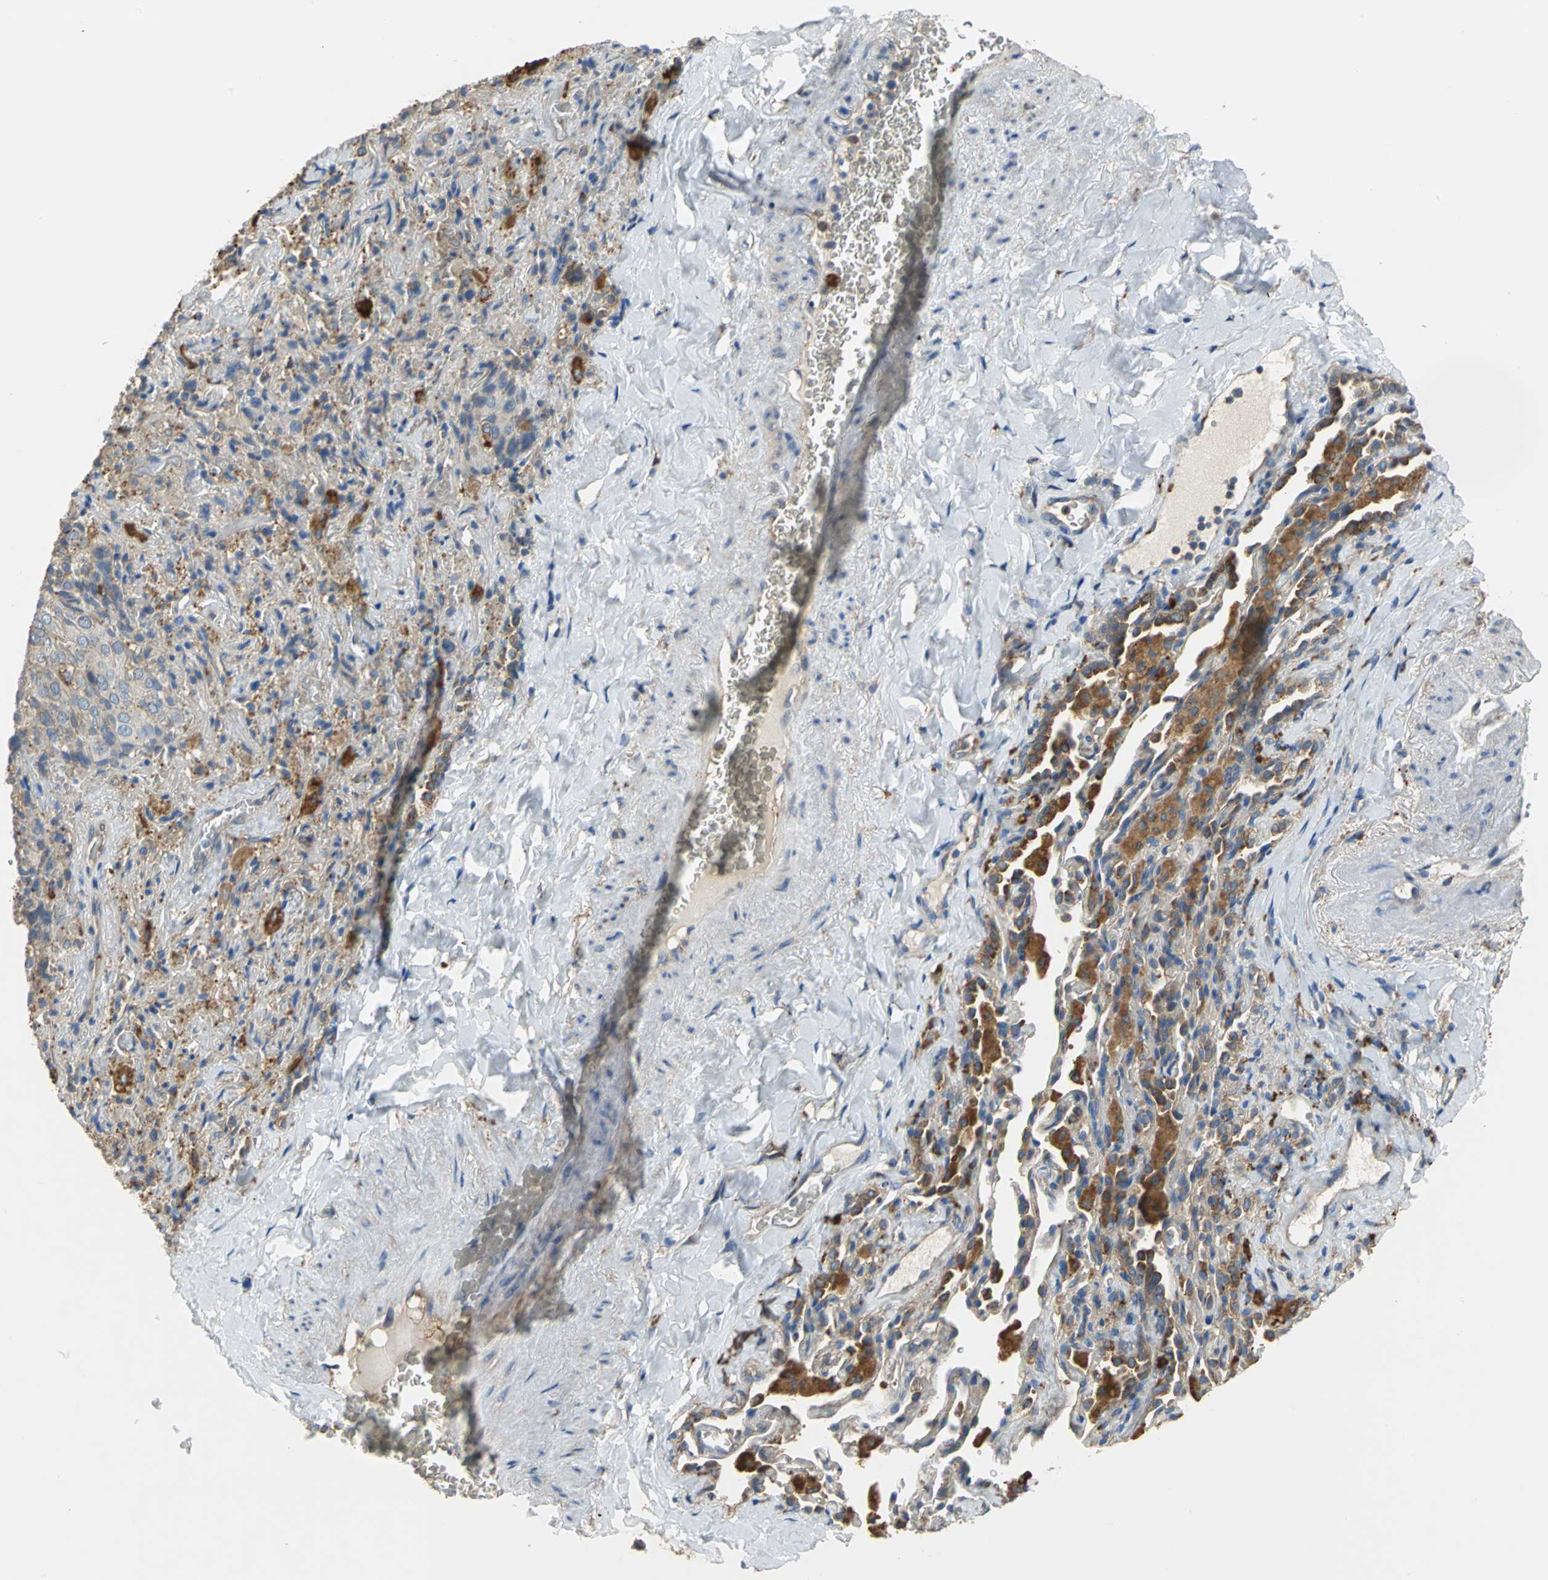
{"staining": {"intensity": "weak", "quantity": "25%-75%", "location": "cytoplasmic/membranous"}, "tissue": "lung cancer", "cell_type": "Tumor cells", "image_type": "cancer", "snomed": [{"axis": "morphology", "description": "Squamous cell carcinoma, NOS"}, {"axis": "topography", "description": "Lung"}], "caption": "Squamous cell carcinoma (lung) stained with a protein marker exhibits weak staining in tumor cells.", "gene": "DIAPH2", "patient": {"sex": "male", "age": 54}}